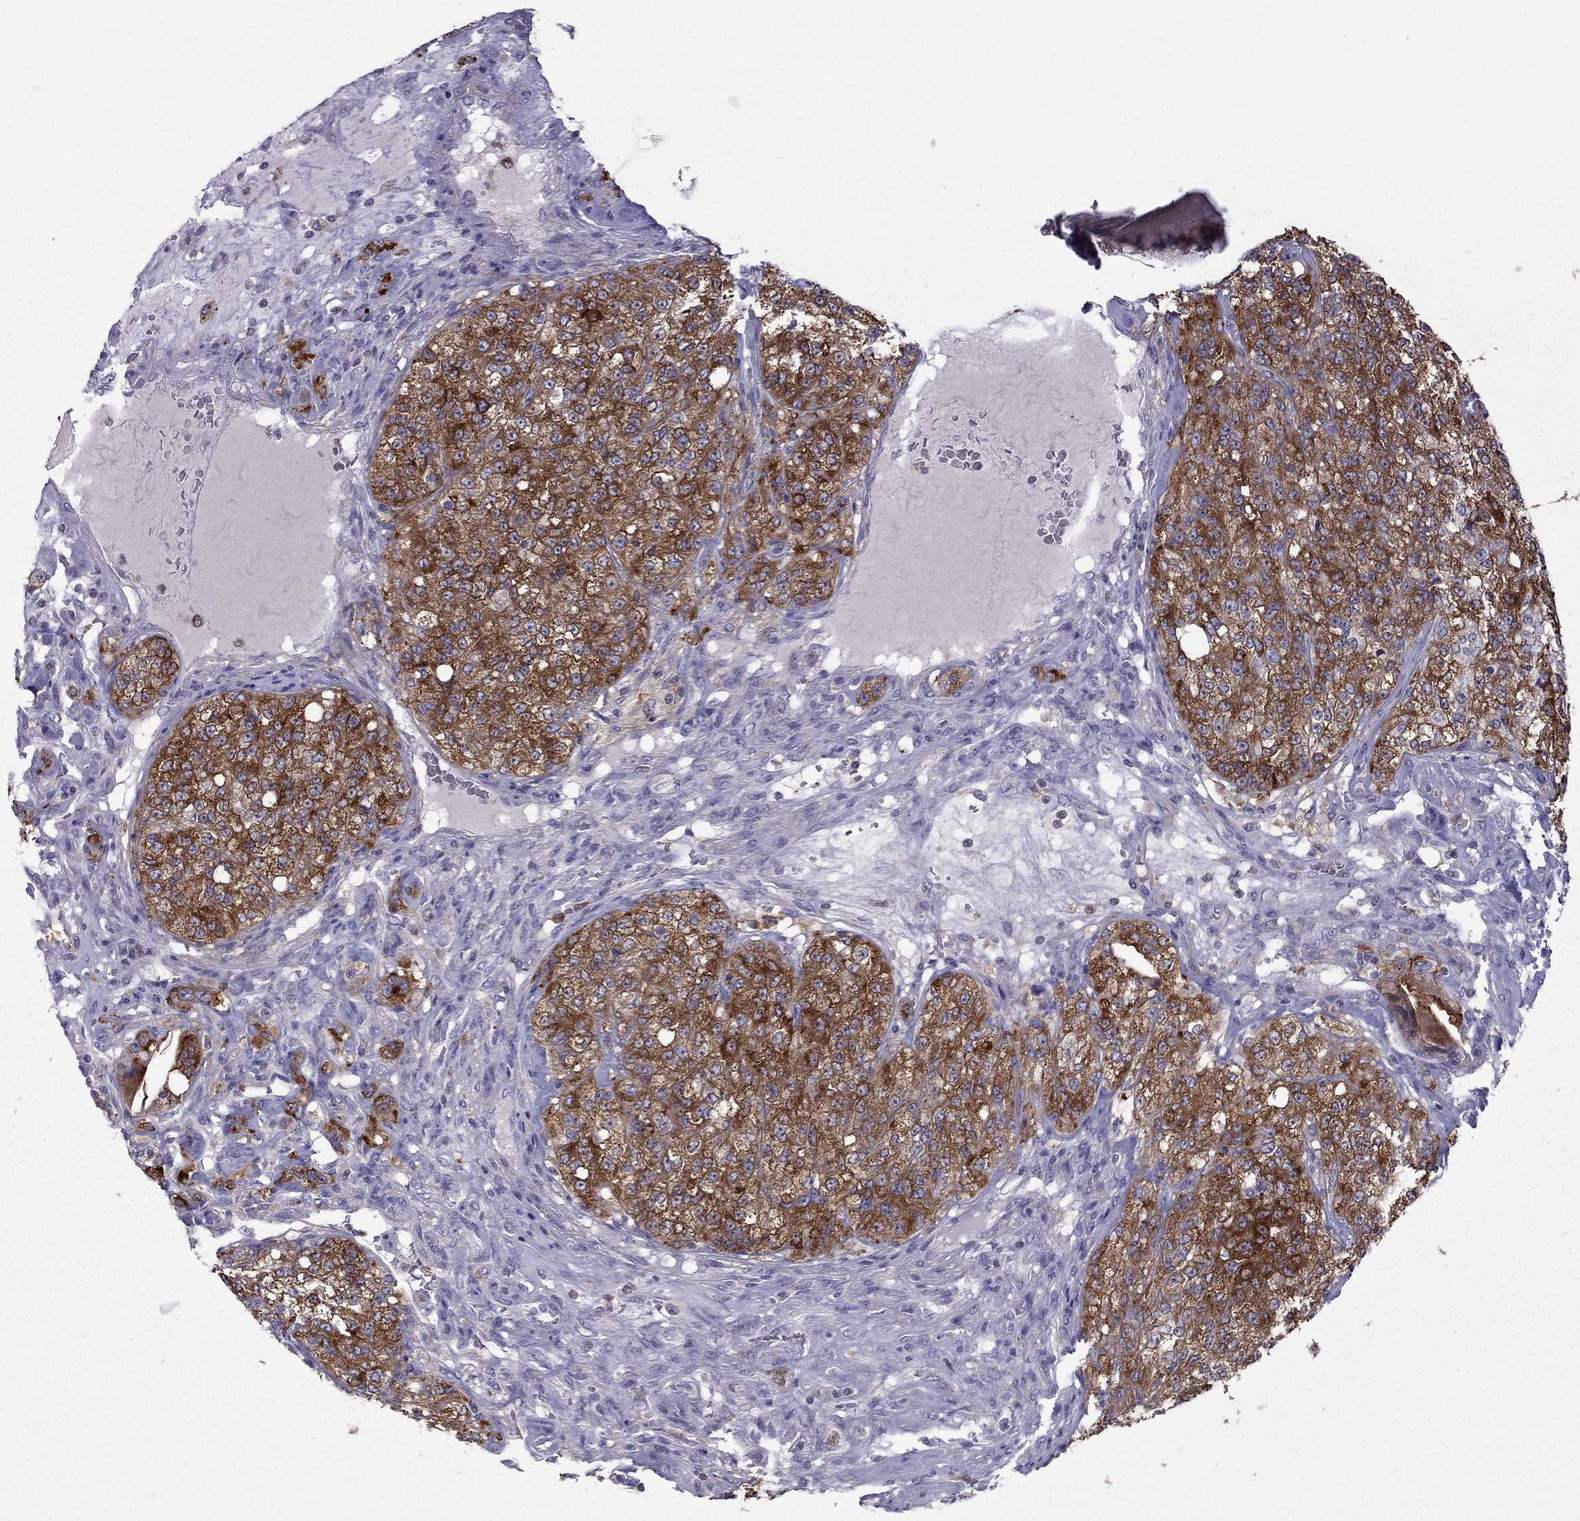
{"staining": {"intensity": "strong", "quantity": ">75%", "location": "cytoplasmic/membranous"}, "tissue": "renal cancer", "cell_type": "Tumor cells", "image_type": "cancer", "snomed": [{"axis": "morphology", "description": "Adenocarcinoma, NOS"}, {"axis": "topography", "description": "Kidney"}], "caption": "There is high levels of strong cytoplasmic/membranous expression in tumor cells of adenocarcinoma (renal), as demonstrated by immunohistochemical staining (brown color).", "gene": "EIF4E3", "patient": {"sex": "female", "age": 63}}